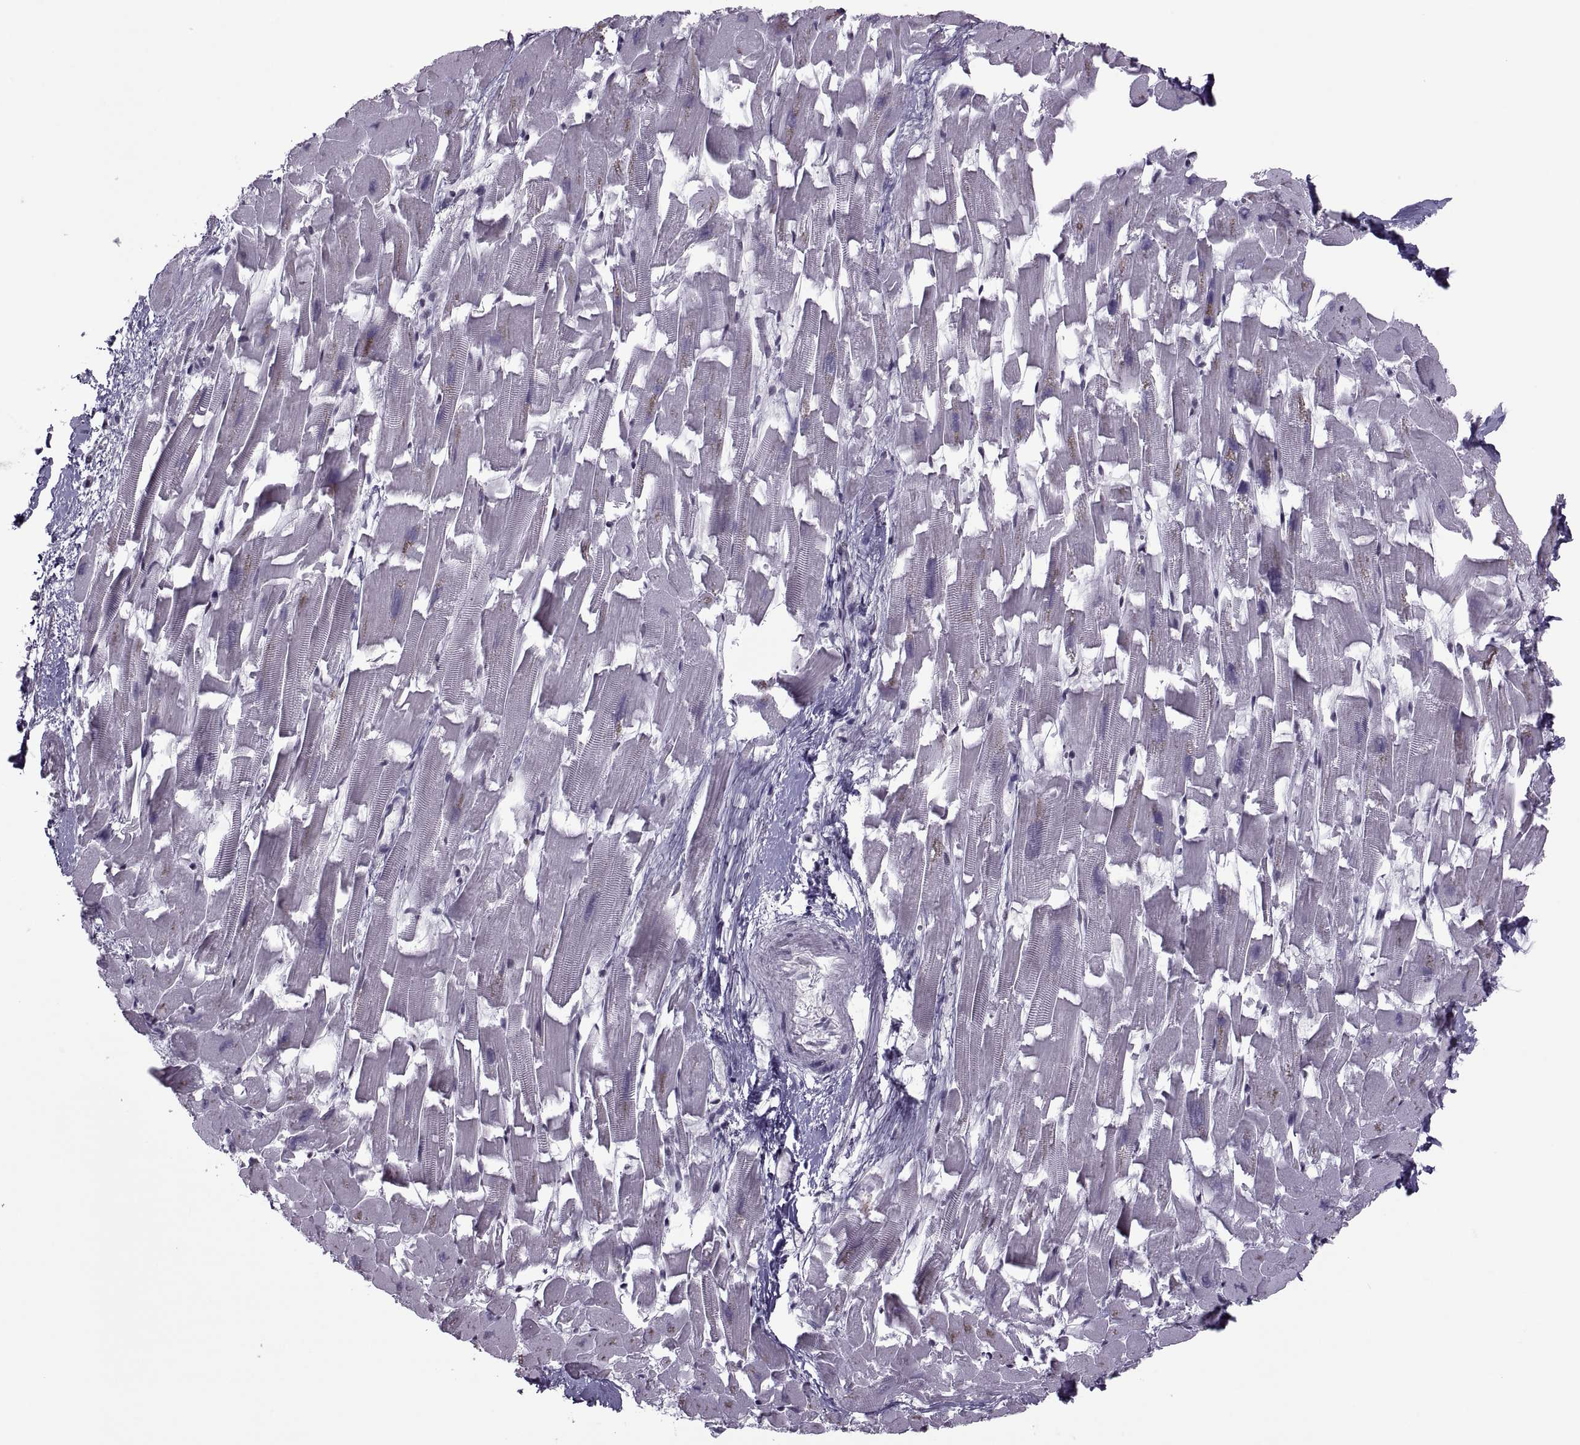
{"staining": {"intensity": "weak", "quantity": "<25%", "location": "nuclear"}, "tissue": "heart muscle", "cell_type": "Cardiomyocytes", "image_type": "normal", "snomed": [{"axis": "morphology", "description": "Normal tissue, NOS"}, {"axis": "topography", "description": "Heart"}], "caption": "DAB (3,3'-diaminobenzidine) immunohistochemical staining of normal heart muscle exhibits no significant staining in cardiomyocytes.", "gene": "MAGEA4", "patient": {"sex": "female", "age": 64}}